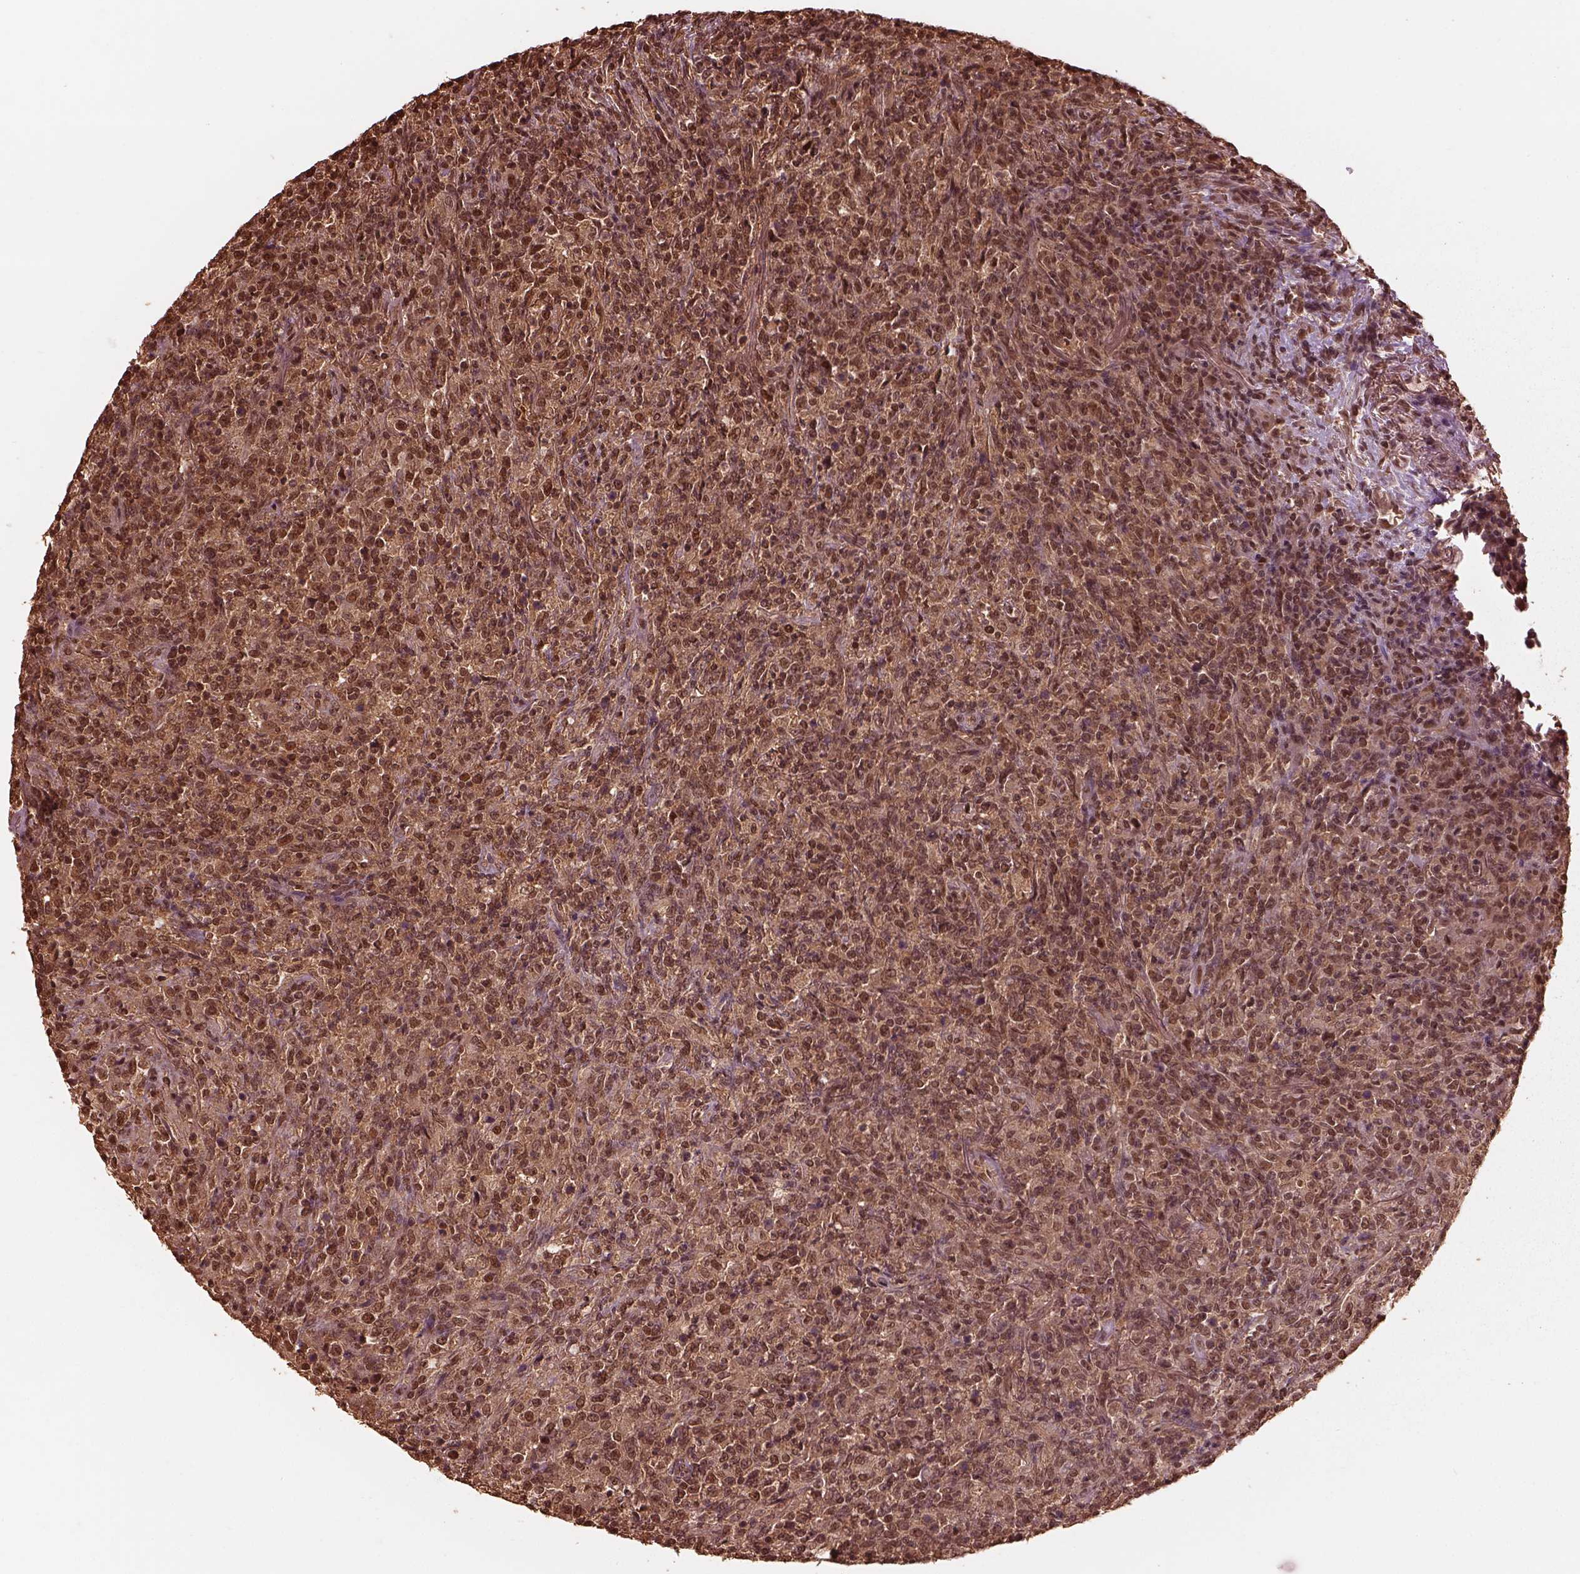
{"staining": {"intensity": "moderate", "quantity": ">75%", "location": "cytoplasmic/membranous"}, "tissue": "lymphoma", "cell_type": "Tumor cells", "image_type": "cancer", "snomed": [{"axis": "morphology", "description": "Malignant lymphoma, non-Hodgkin's type, High grade"}, {"axis": "topography", "description": "Lung"}], "caption": "Protein expression analysis of human high-grade malignant lymphoma, non-Hodgkin's type reveals moderate cytoplasmic/membranous expression in approximately >75% of tumor cells.", "gene": "PSMC5", "patient": {"sex": "male", "age": 79}}